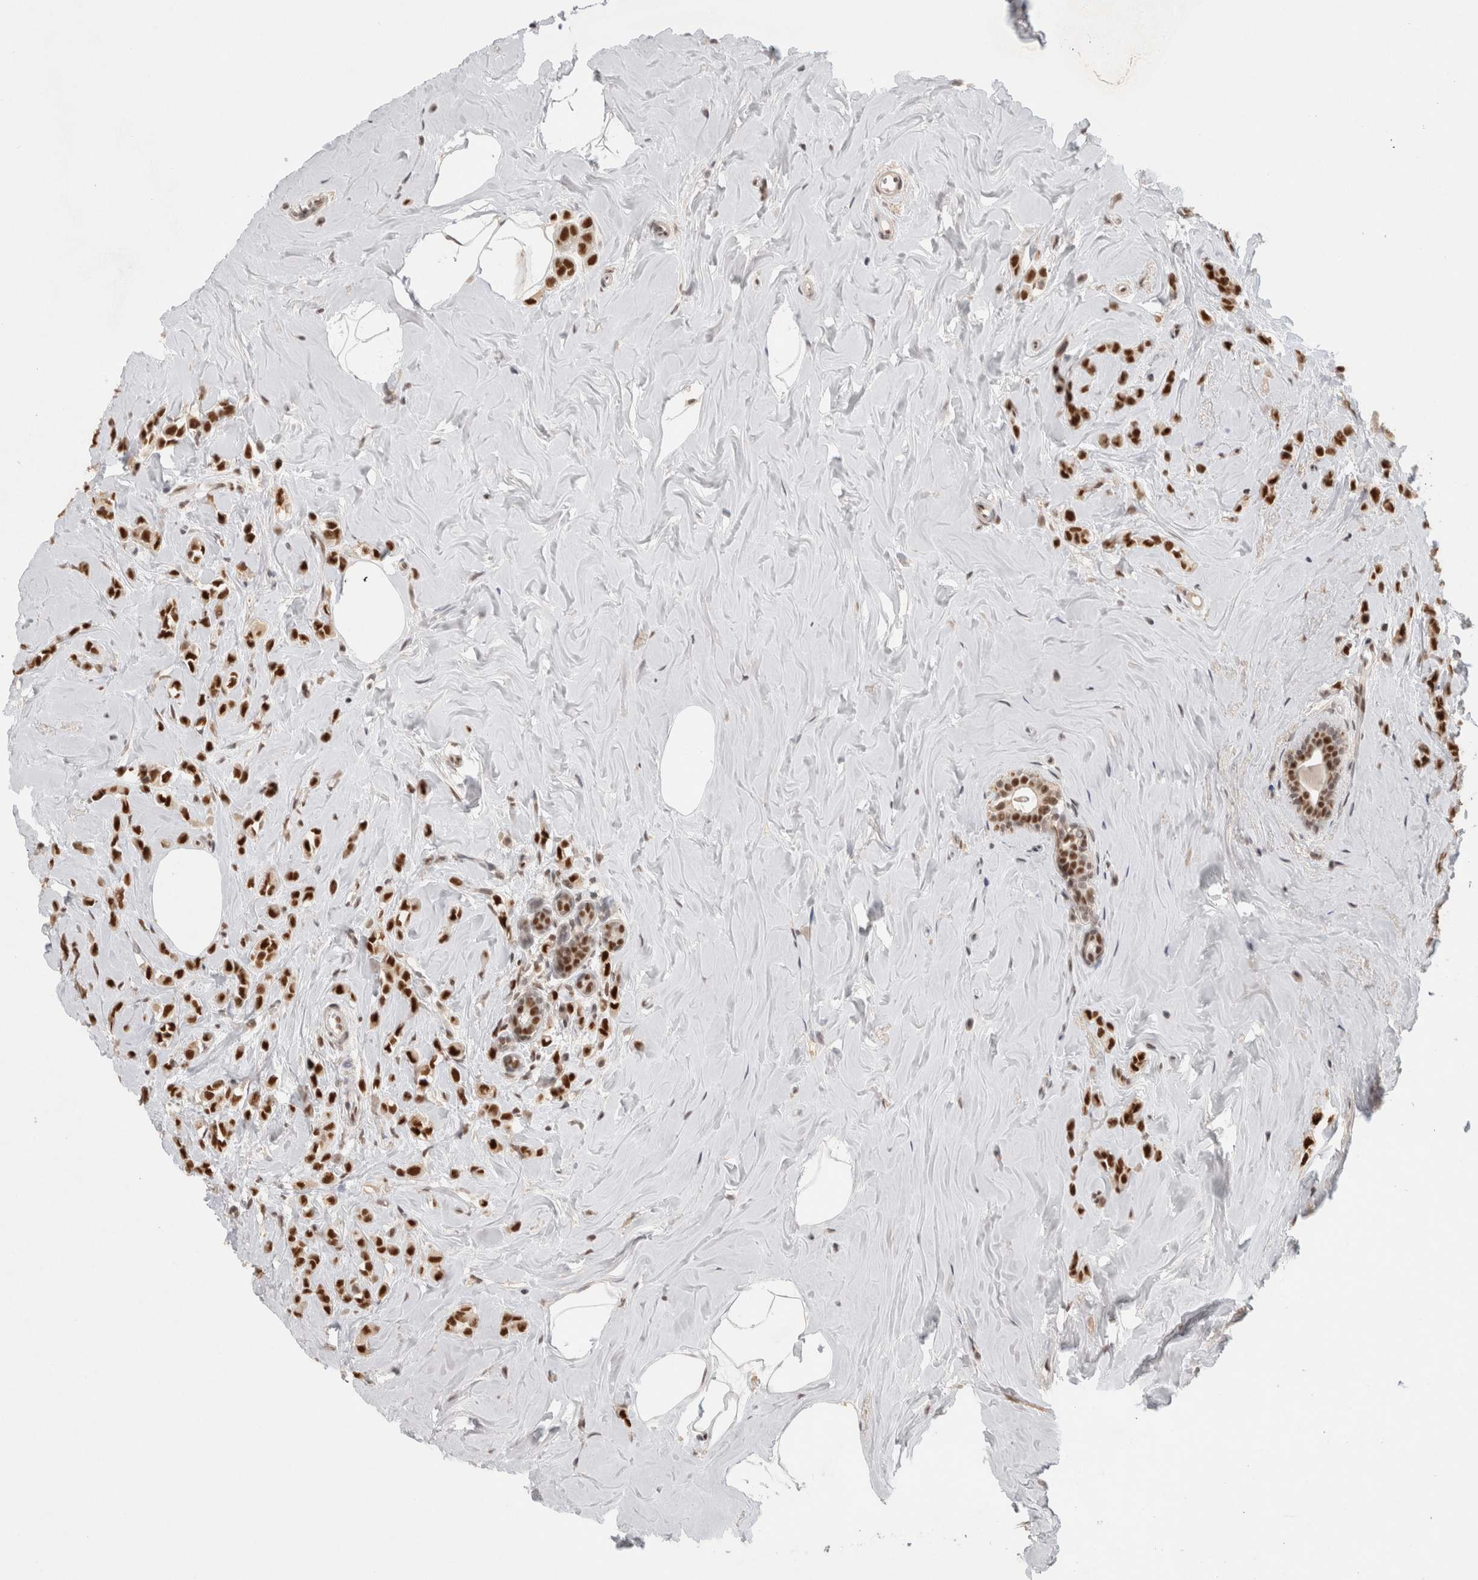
{"staining": {"intensity": "strong", "quantity": ">75%", "location": "nuclear"}, "tissue": "breast cancer", "cell_type": "Tumor cells", "image_type": "cancer", "snomed": [{"axis": "morphology", "description": "Lobular carcinoma"}, {"axis": "topography", "description": "Breast"}], "caption": "A brown stain shows strong nuclear staining of a protein in breast lobular carcinoma tumor cells.", "gene": "ZNF830", "patient": {"sex": "female", "age": 47}}